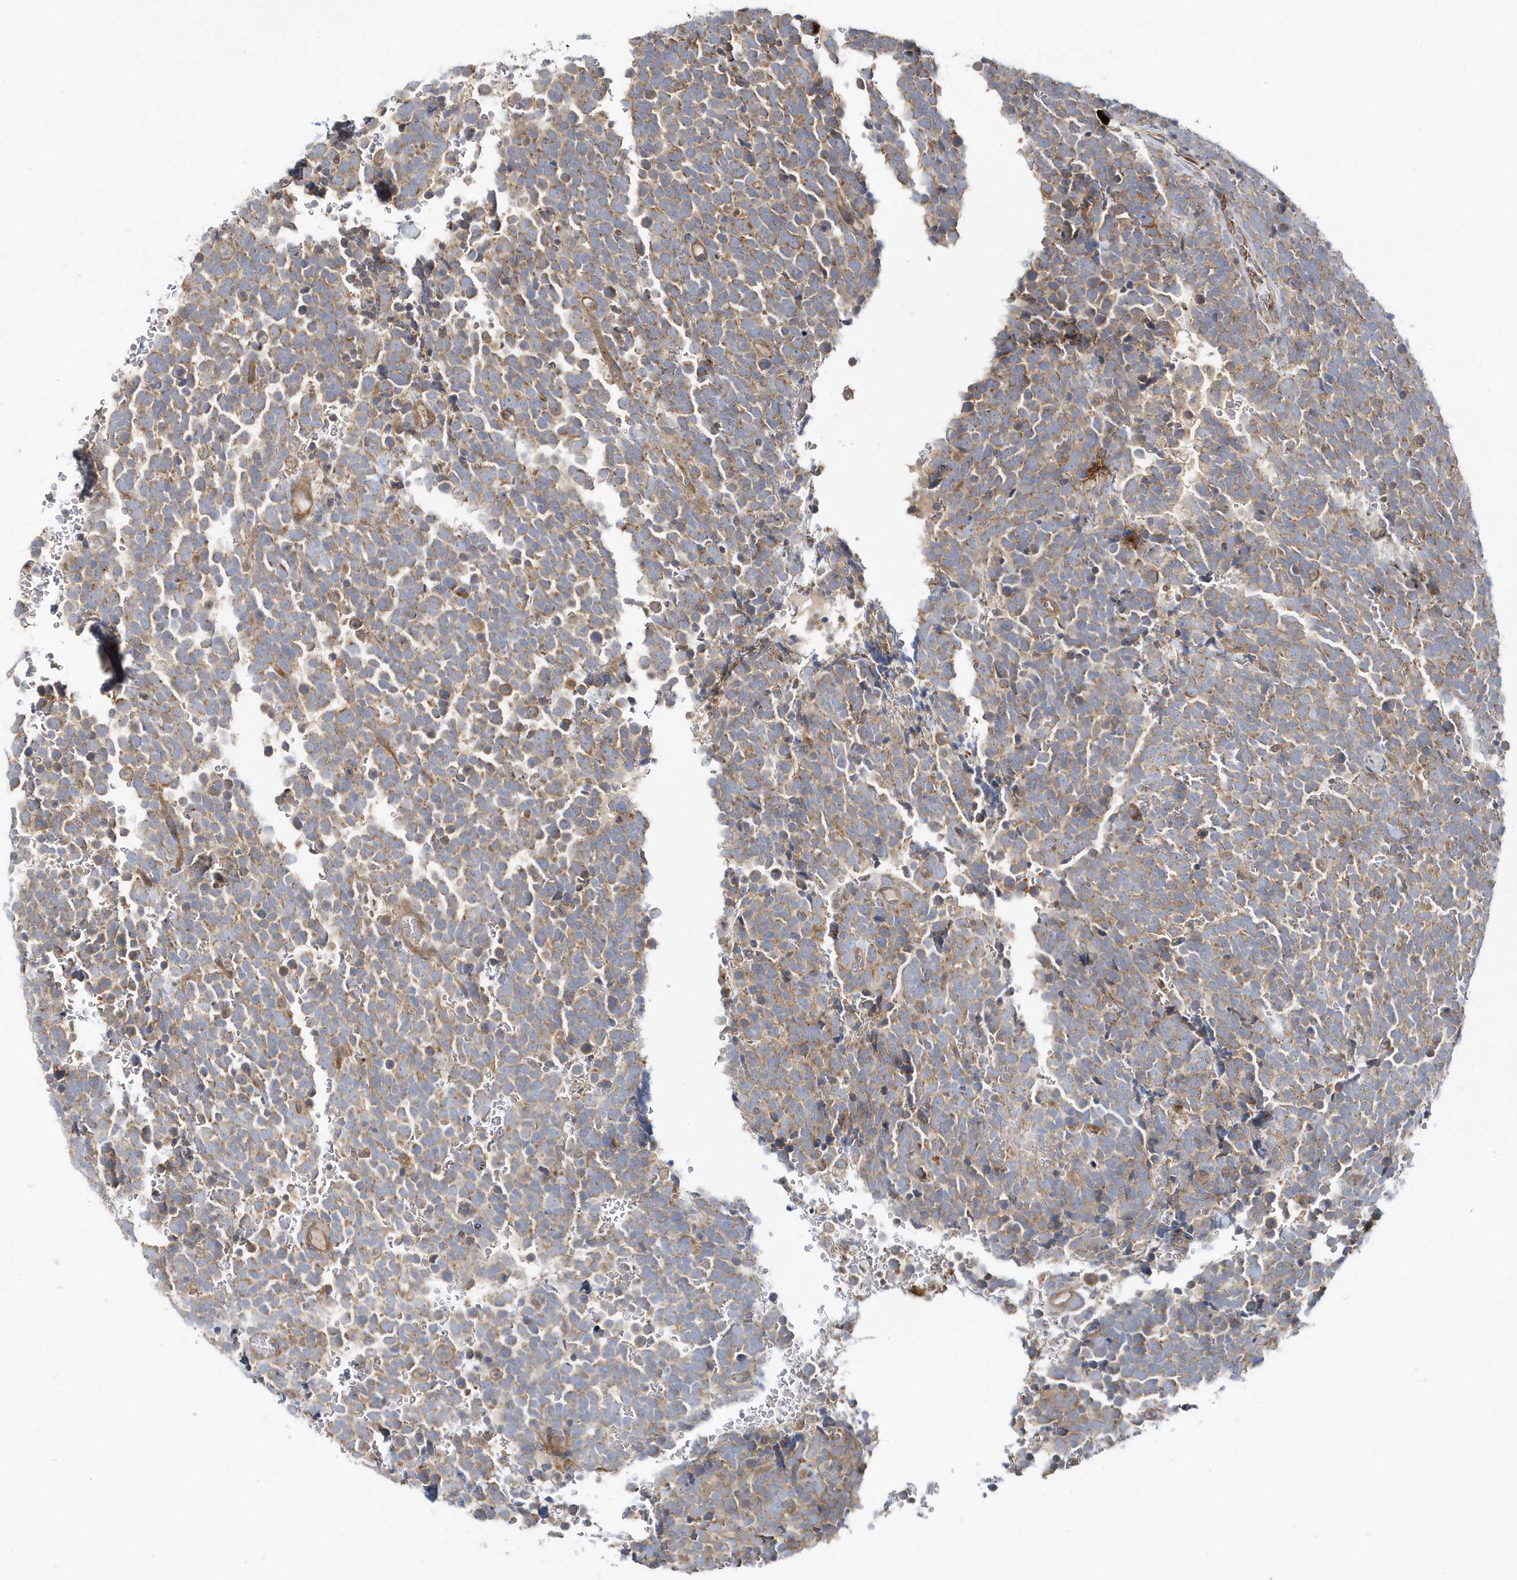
{"staining": {"intensity": "moderate", "quantity": "25%-75%", "location": "cytoplasmic/membranous"}, "tissue": "urothelial cancer", "cell_type": "Tumor cells", "image_type": "cancer", "snomed": [{"axis": "morphology", "description": "Urothelial carcinoma, High grade"}, {"axis": "topography", "description": "Urinary bladder"}], "caption": "Immunohistochemistry (IHC) histopathology image of urothelial carcinoma (high-grade) stained for a protein (brown), which demonstrates medium levels of moderate cytoplasmic/membranous positivity in about 25%-75% of tumor cells.", "gene": "LEXM", "patient": {"sex": "female", "age": 82}}